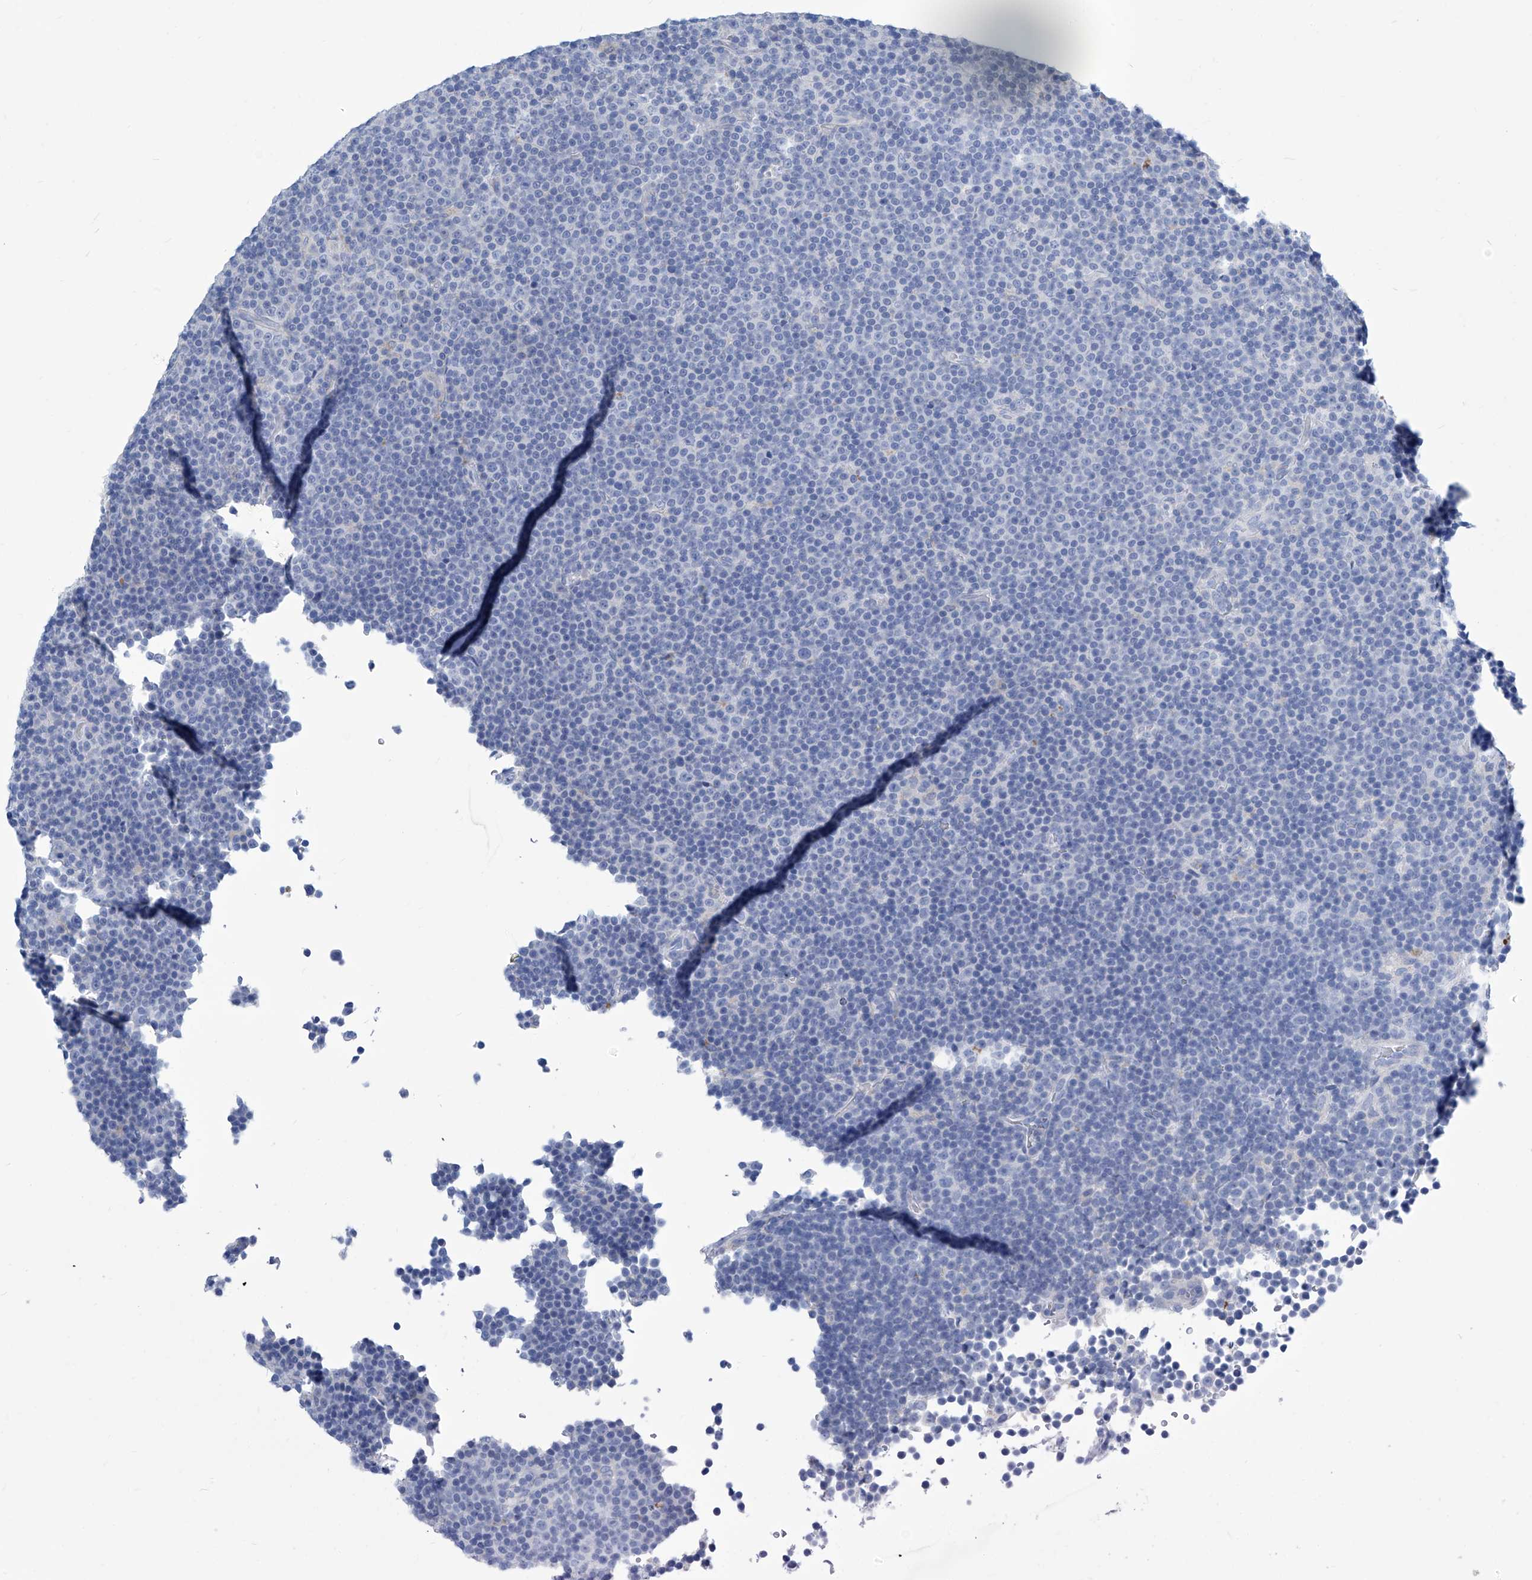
{"staining": {"intensity": "negative", "quantity": "none", "location": "none"}, "tissue": "lymphoma", "cell_type": "Tumor cells", "image_type": "cancer", "snomed": [{"axis": "morphology", "description": "Malignant lymphoma, non-Hodgkin's type, Low grade"}, {"axis": "topography", "description": "Lymph node"}], "caption": "Lymphoma stained for a protein using IHC displays no positivity tumor cells.", "gene": "IMPA2", "patient": {"sex": "female", "age": 67}}